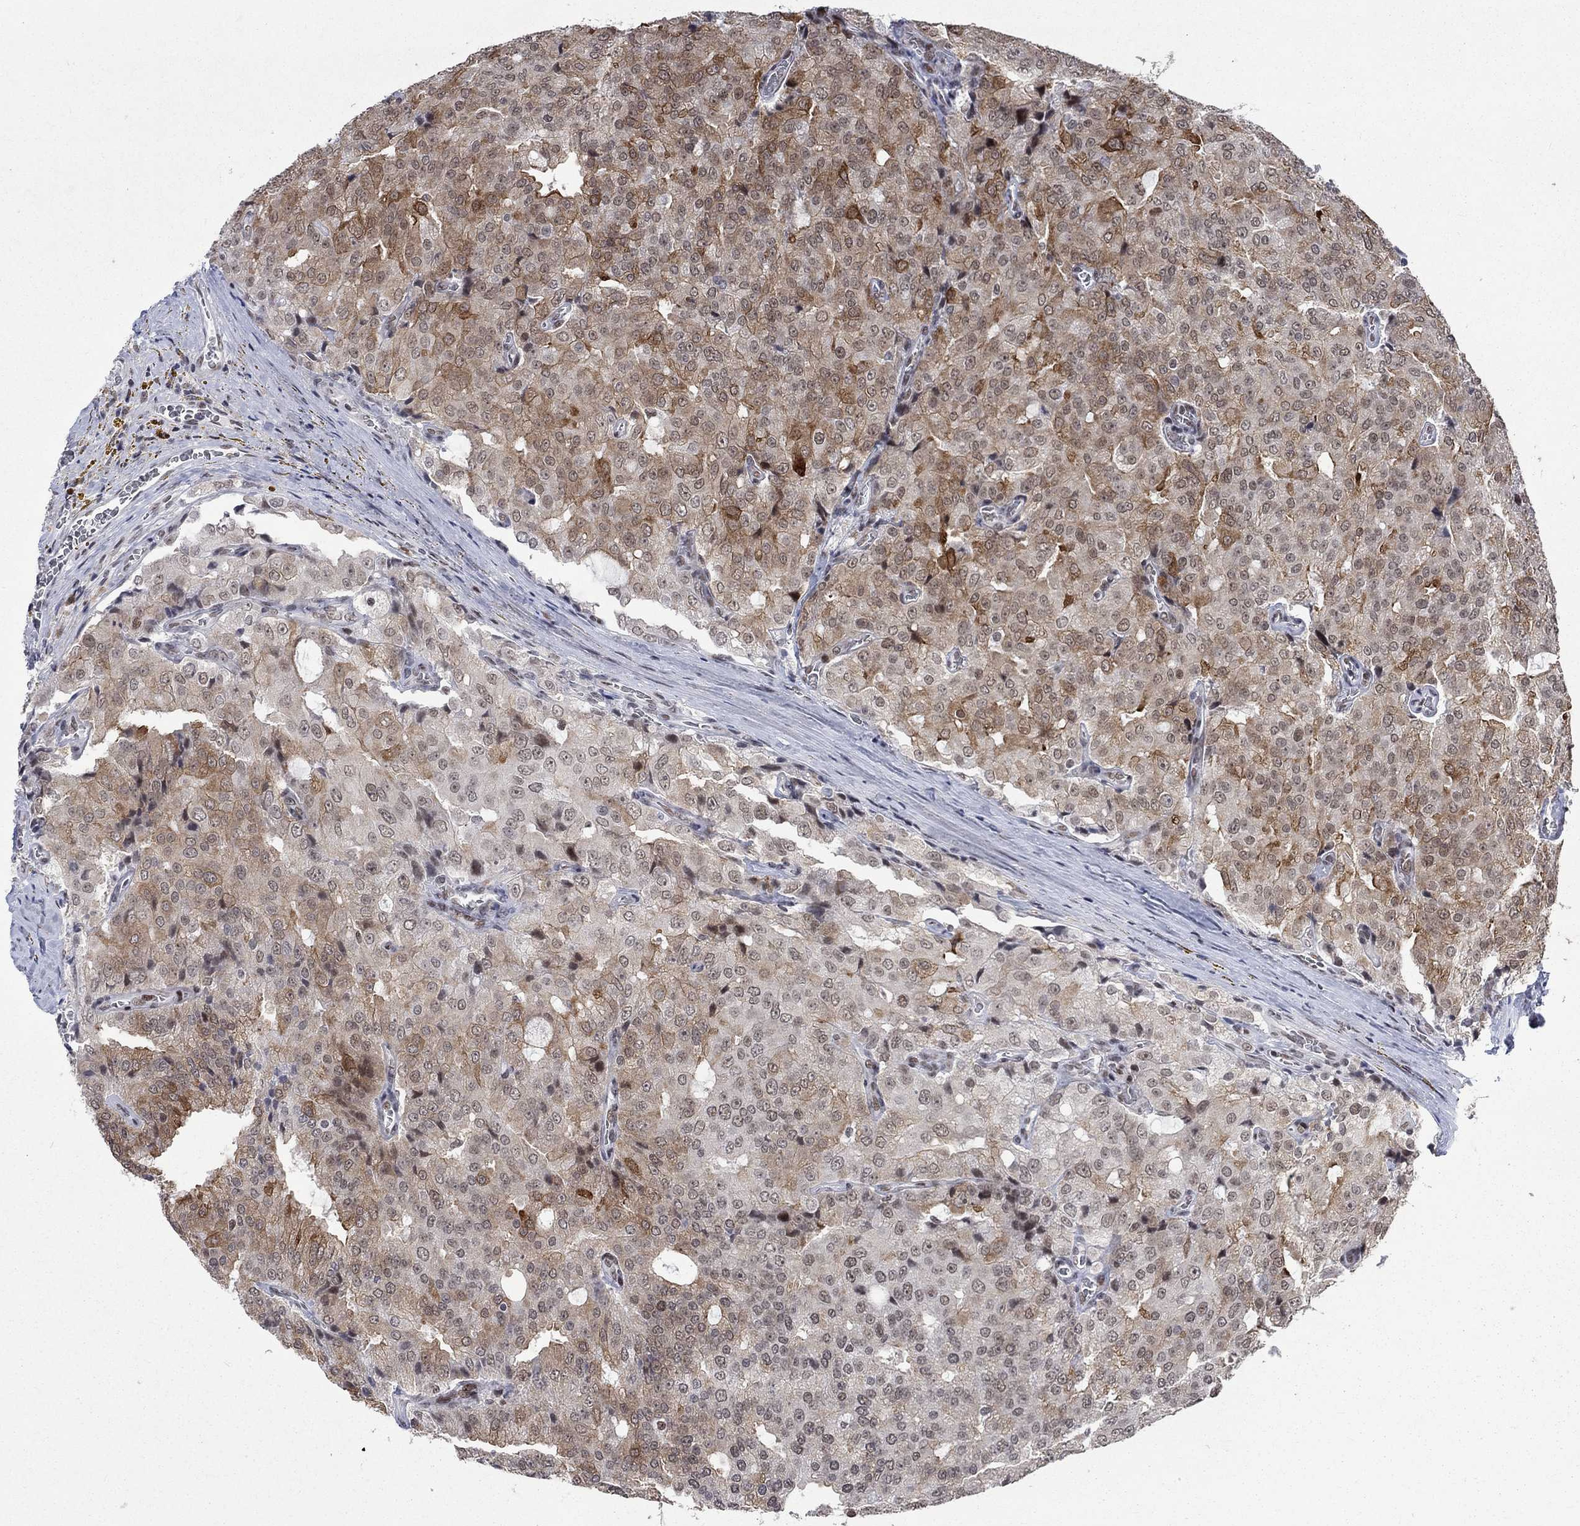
{"staining": {"intensity": "strong", "quantity": "25%-75%", "location": "cytoplasmic/membranous"}, "tissue": "prostate cancer", "cell_type": "Tumor cells", "image_type": "cancer", "snomed": [{"axis": "morphology", "description": "Adenocarcinoma, NOS"}, {"axis": "topography", "description": "Prostate and seminal vesicle, NOS"}, {"axis": "topography", "description": "Prostate"}], "caption": "A high amount of strong cytoplasmic/membranous expression is appreciated in approximately 25%-75% of tumor cells in prostate adenocarcinoma tissue.", "gene": "HCFC1", "patient": {"sex": "male", "age": 67}}